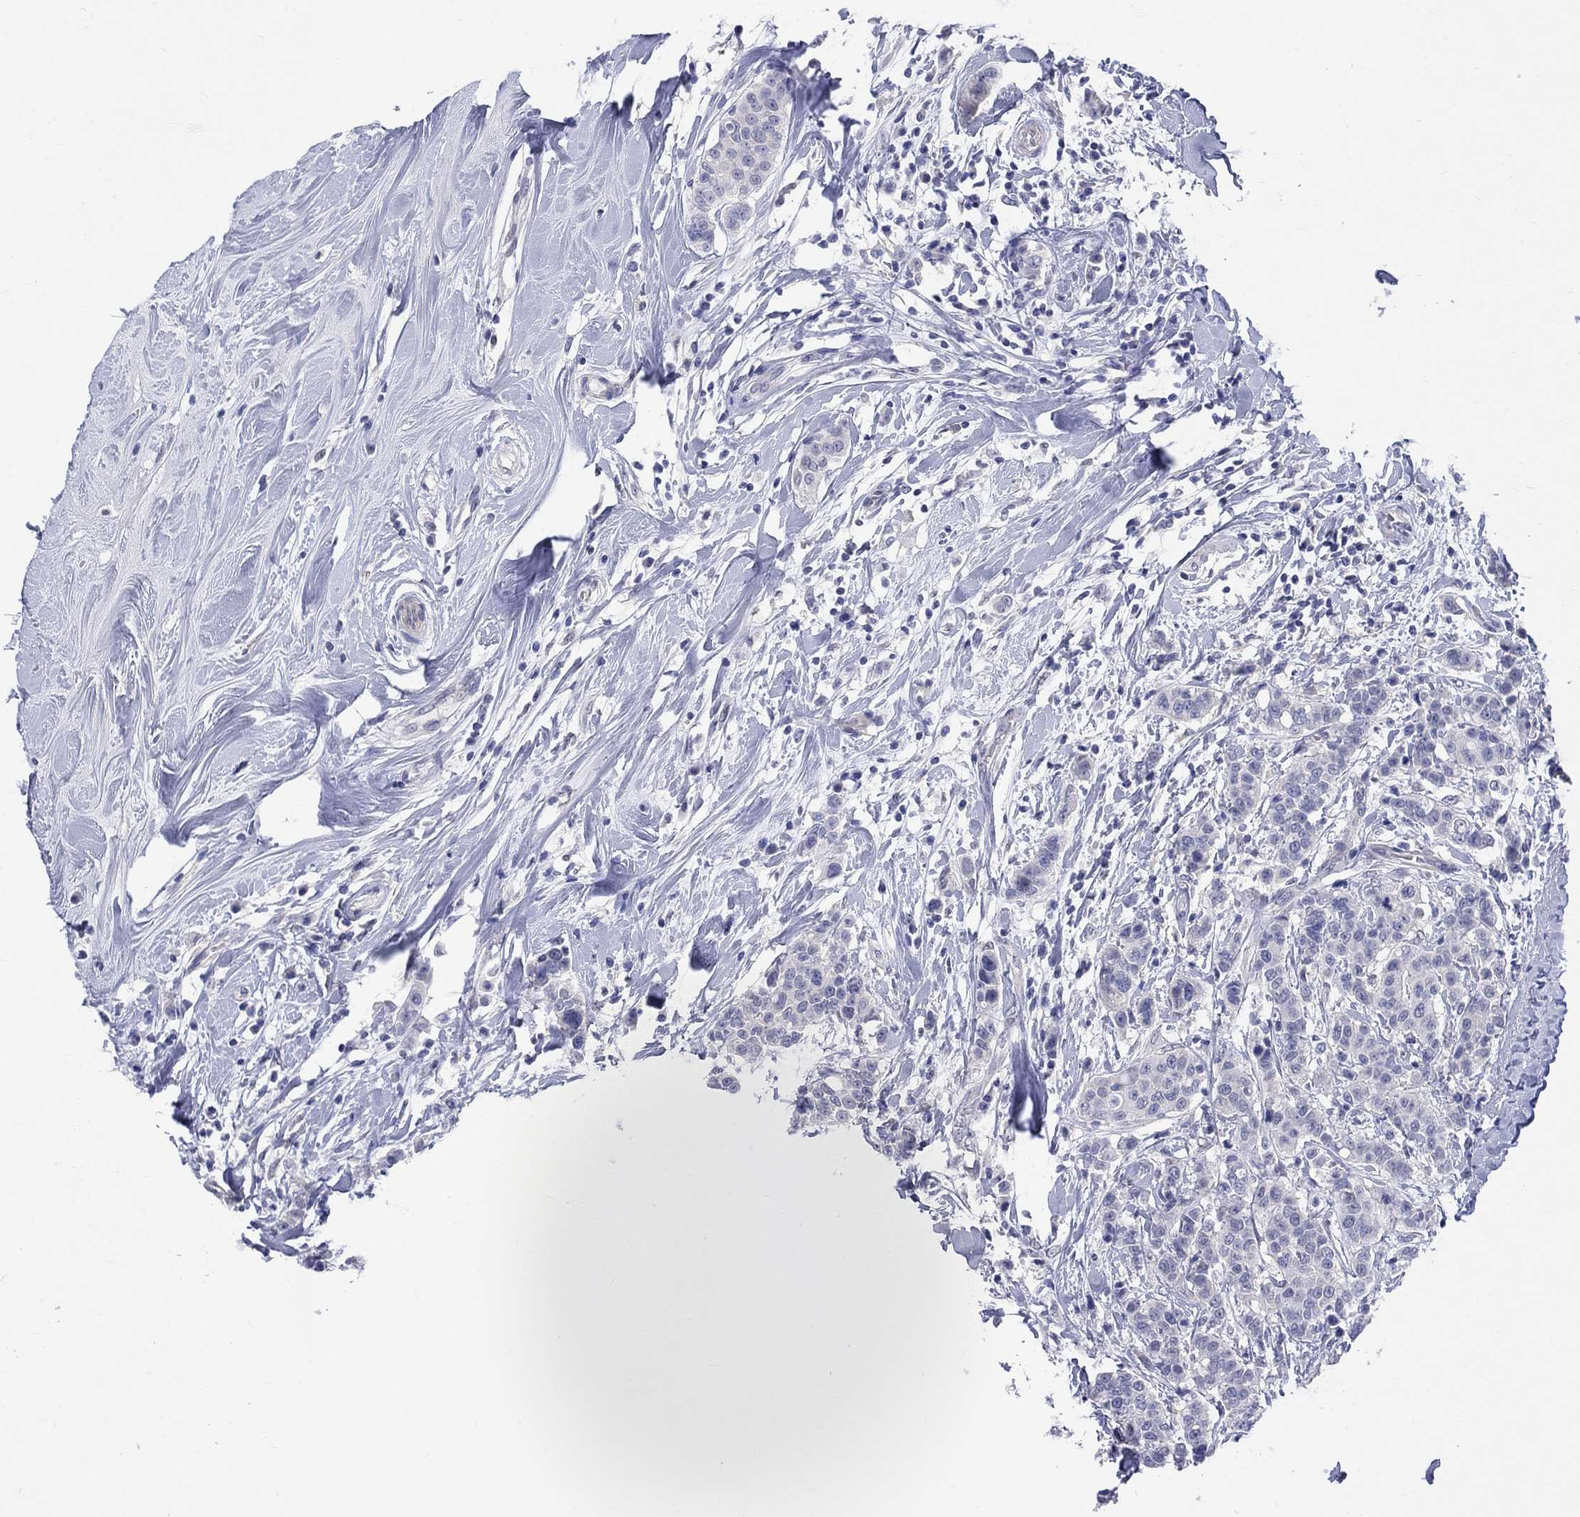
{"staining": {"intensity": "negative", "quantity": "none", "location": "none"}, "tissue": "breast cancer", "cell_type": "Tumor cells", "image_type": "cancer", "snomed": [{"axis": "morphology", "description": "Duct carcinoma"}, {"axis": "topography", "description": "Breast"}], "caption": "The micrograph demonstrates no significant positivity in tumor cells of breast invasive ductal carcinoma. Nuclei are stained in blue.", "gene": "EGFLAM", "patient": {"sex": "female", "age": 27}}